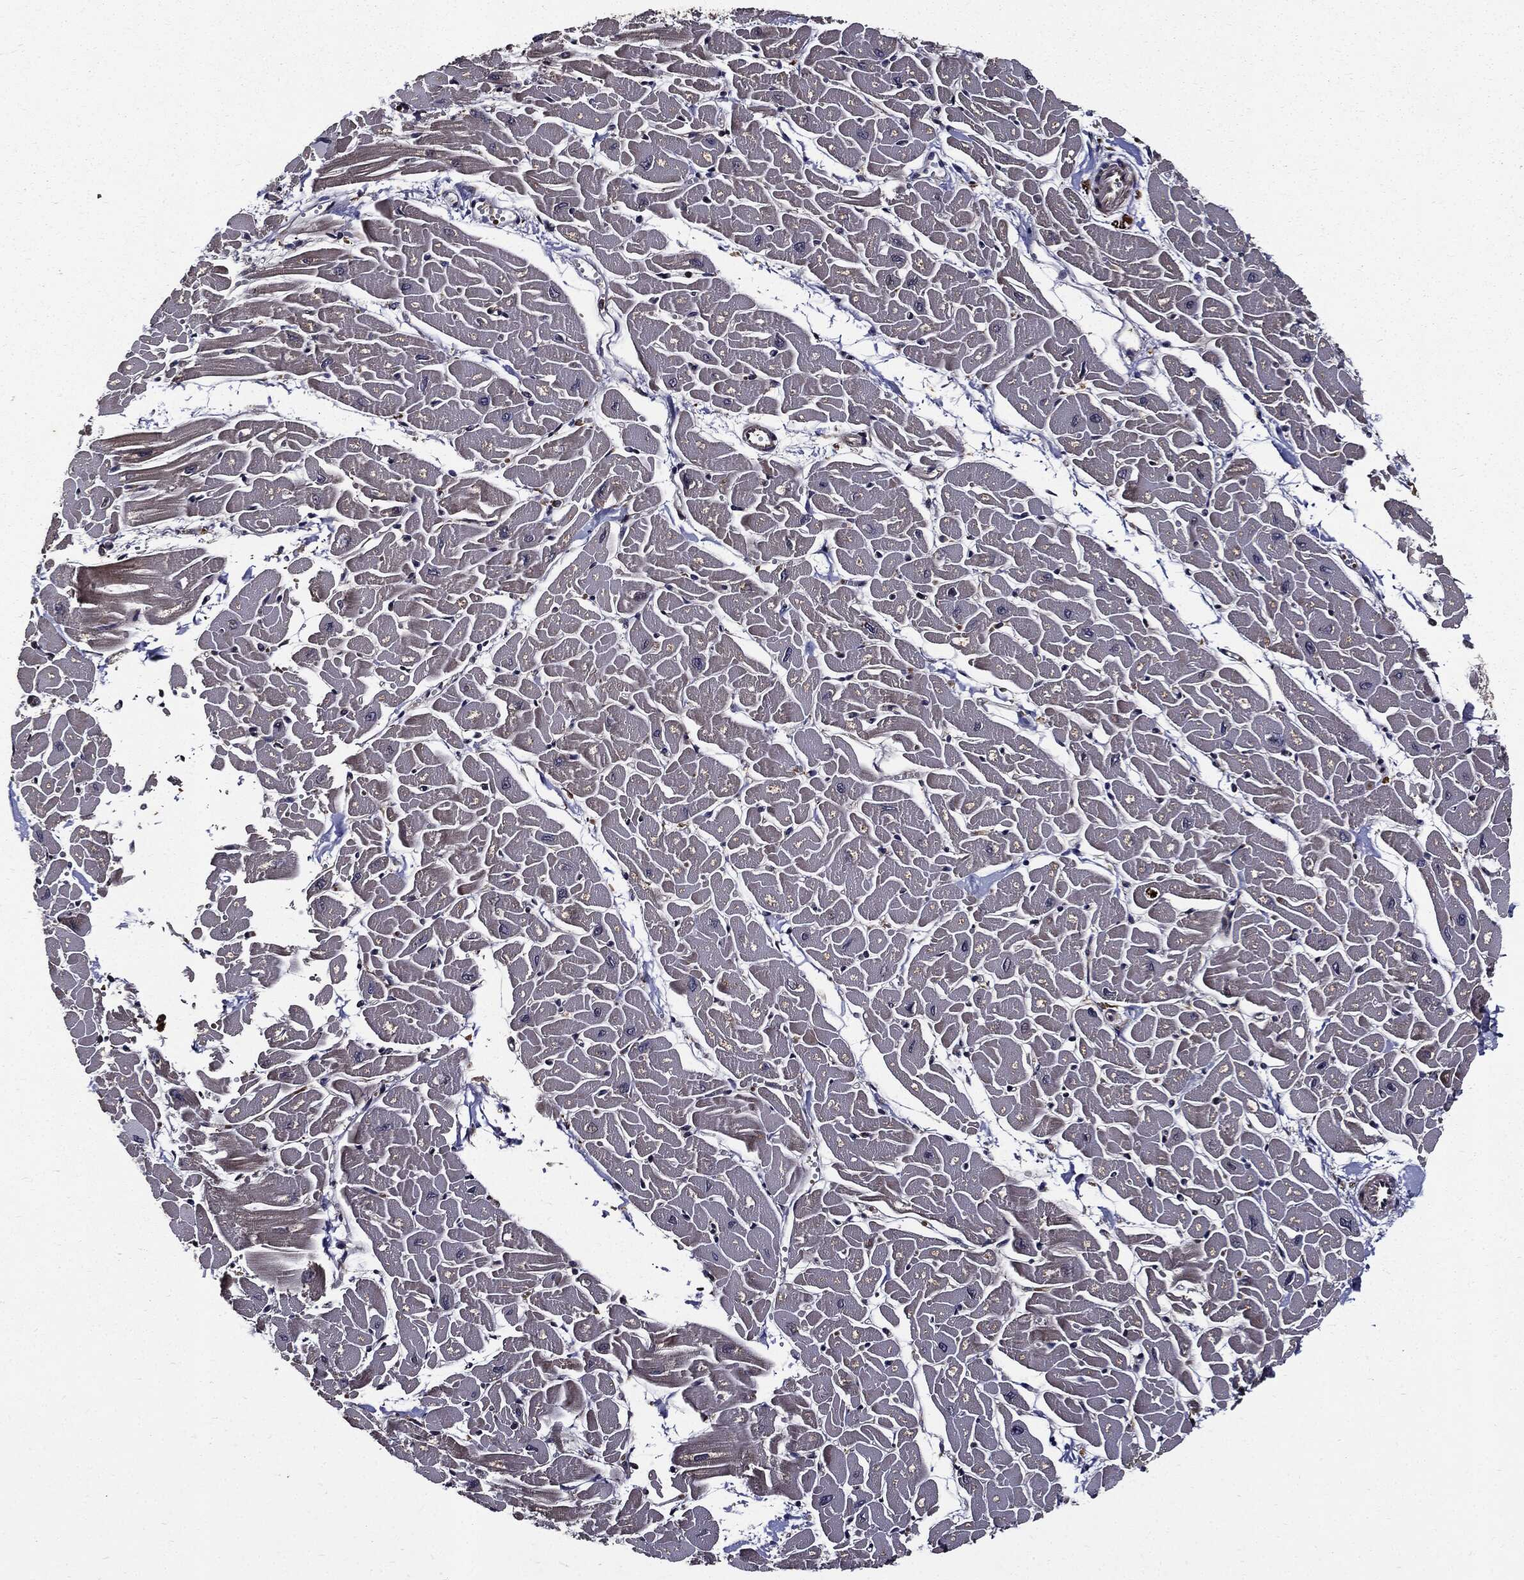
{"staining": {"intensity": "negative", "quantity": "none", "location": "none"}, "tissue": "heart muscle", "cell_type": "Cardiomyocytes", "image_type": "normal", "snomed": [{"axis": "morphology", "description": "Normal tissue, NOS"}, {"axis": "topography", "description": "Heart"}], "caption": "IHC of benign heart muscle reveals no positivity in cardiomyocytes. Nuclei are stained in blue.", "gene": "HTT", "patient": {"sex": "male", "age": 57}}